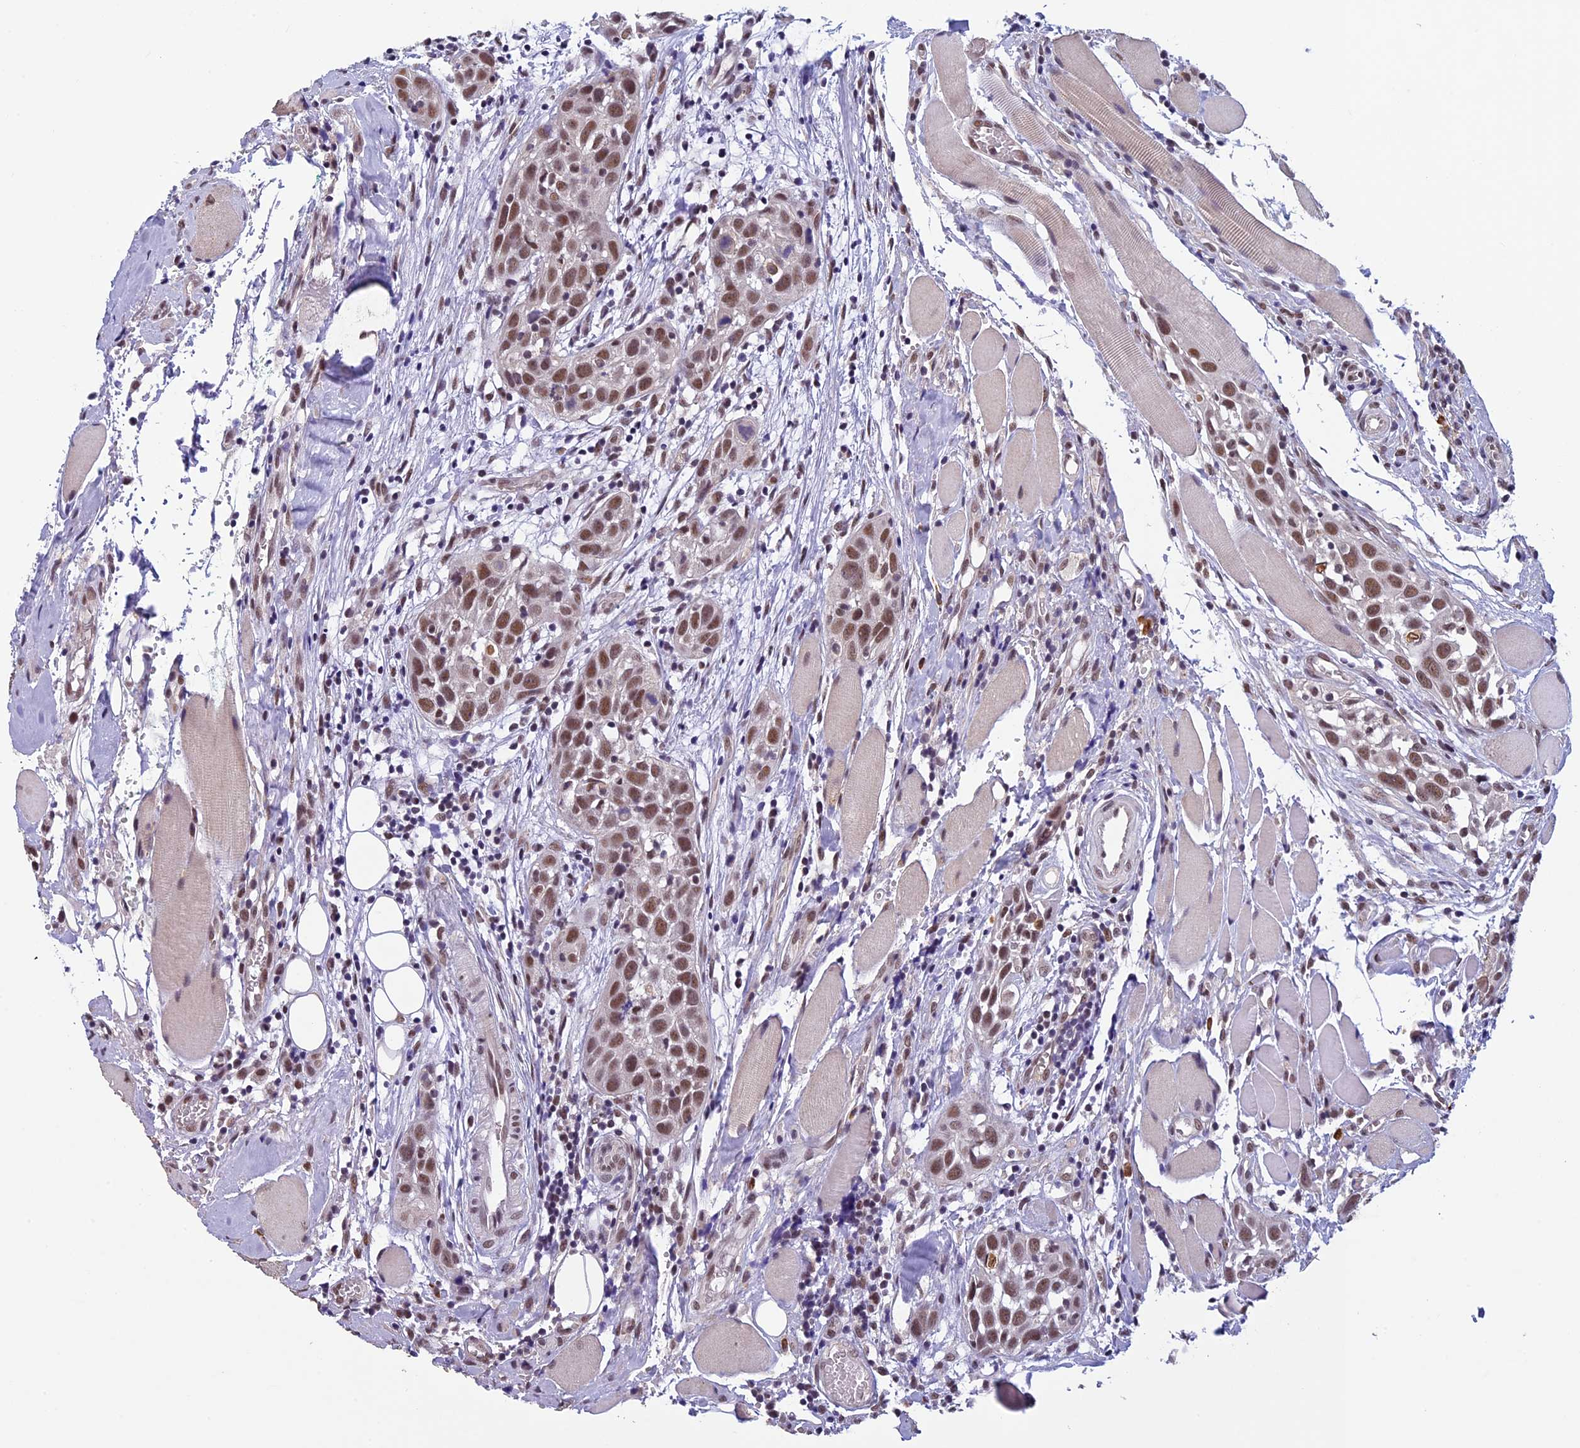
{"staining": {"intensity": "moderate", "quantity": ">75%", "location": "nuclear"}, "tissue": "head and neck cancer", "cell_type": "Tumor cells", "image_type": "cancer", "snomed": [{"axis": "morphology", "description": "Squamous cell carcinoma, NOS"}, {"axis": "topography", "description": "Oral tissue"}, {"axis": "topography", "description": "Head-Neck"}], "caption": "Protein staining of head and neck cancer (squamous cell carcinoma) tissue demonstrates moderate nuclear expression in about >75% of tumor cells. (DAB IHC, brown staining for protein, blue staining for nuclei).", "gene": "RNF40", "patient": {"sex": "female", "age": 50}}